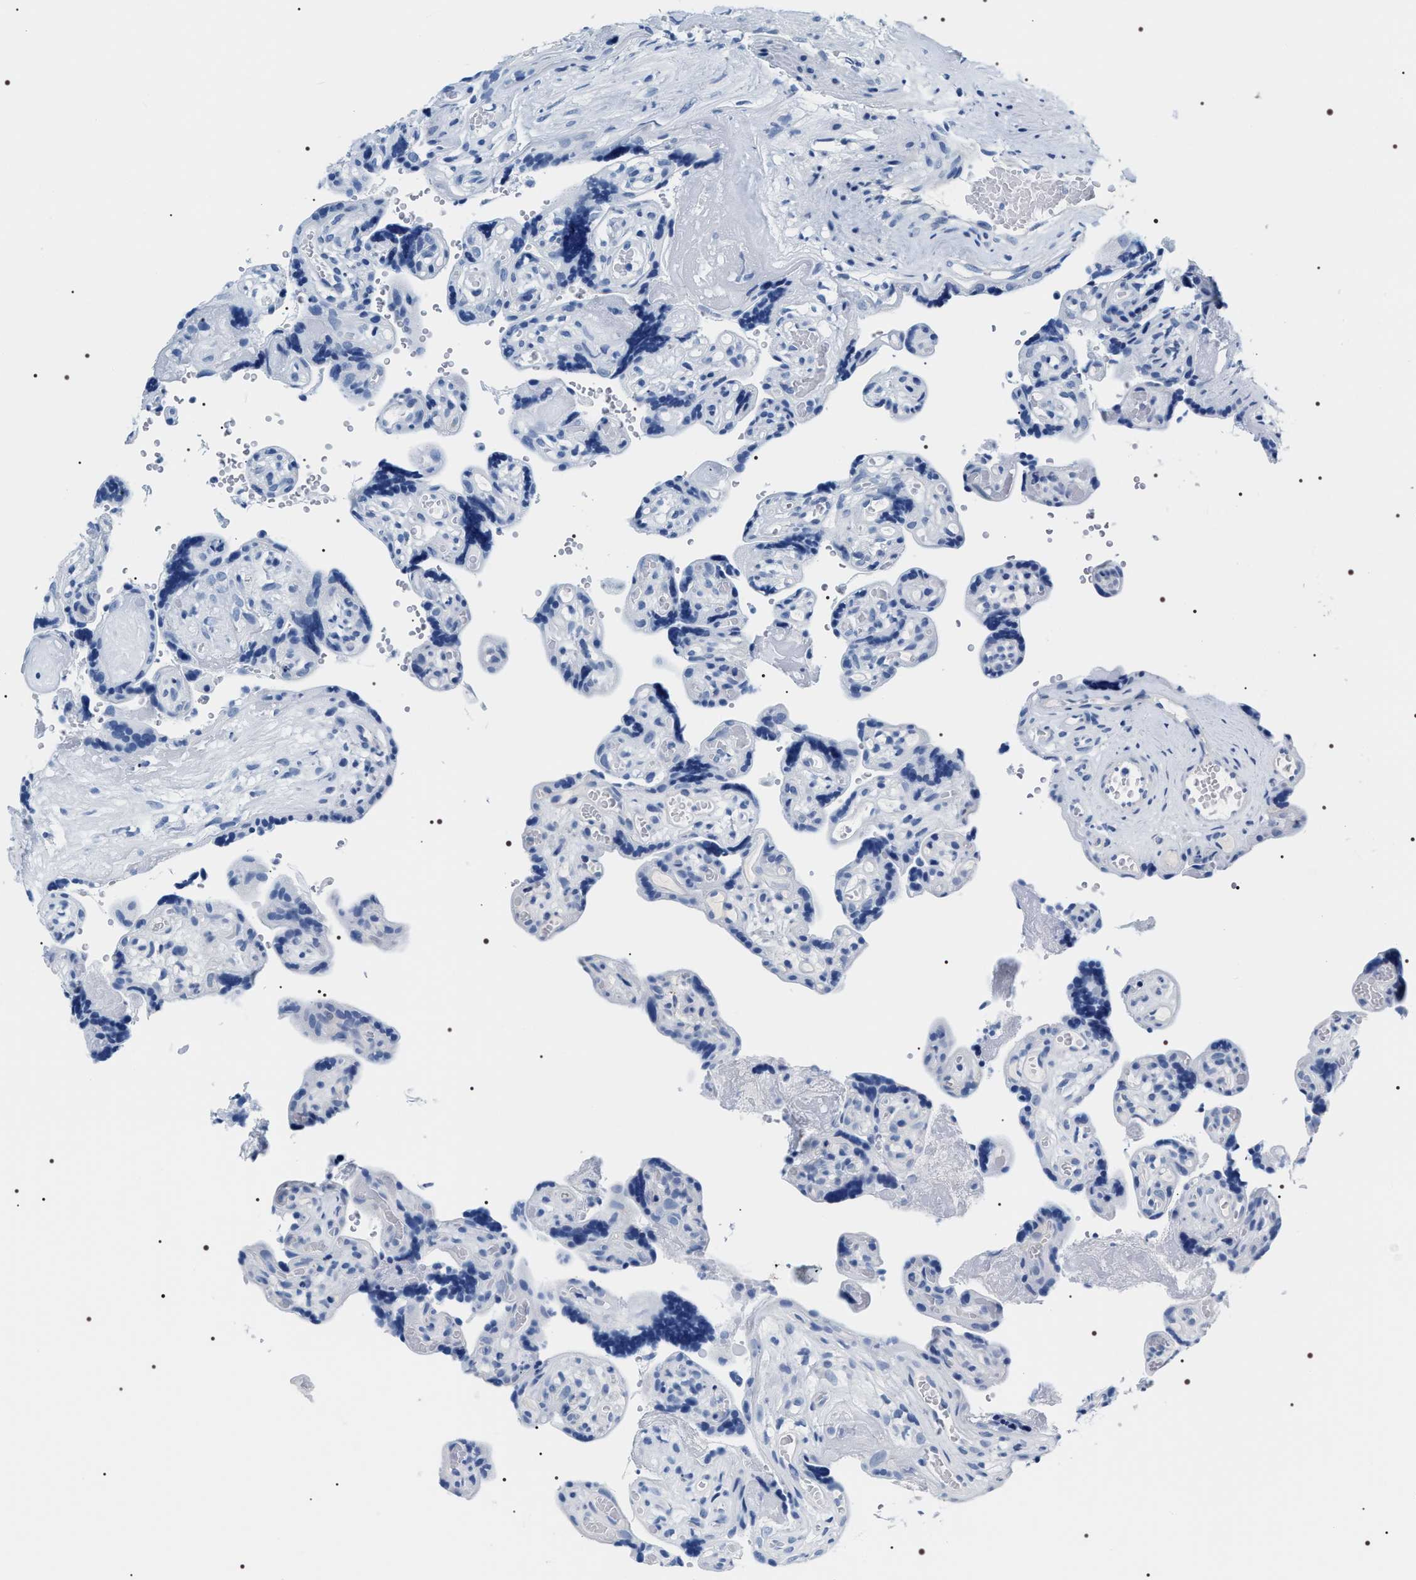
{"staining": {"intensity": "negative", "quantity": "none", "location": "none"}, "tissue": "placenta", "cell_type": "Decidual cells", "image_type": "normal", "snomed": [{"axis": "morphology", "description": "Normal tissue, NOS"}, {"axis": "topography", "description": "Placenta"}], "caption": "Human placenta stained for a protein using IHC shows no expression in decidual cells.", "gene": "ADH4", "patient": {"sex": "female", "age": 30}}